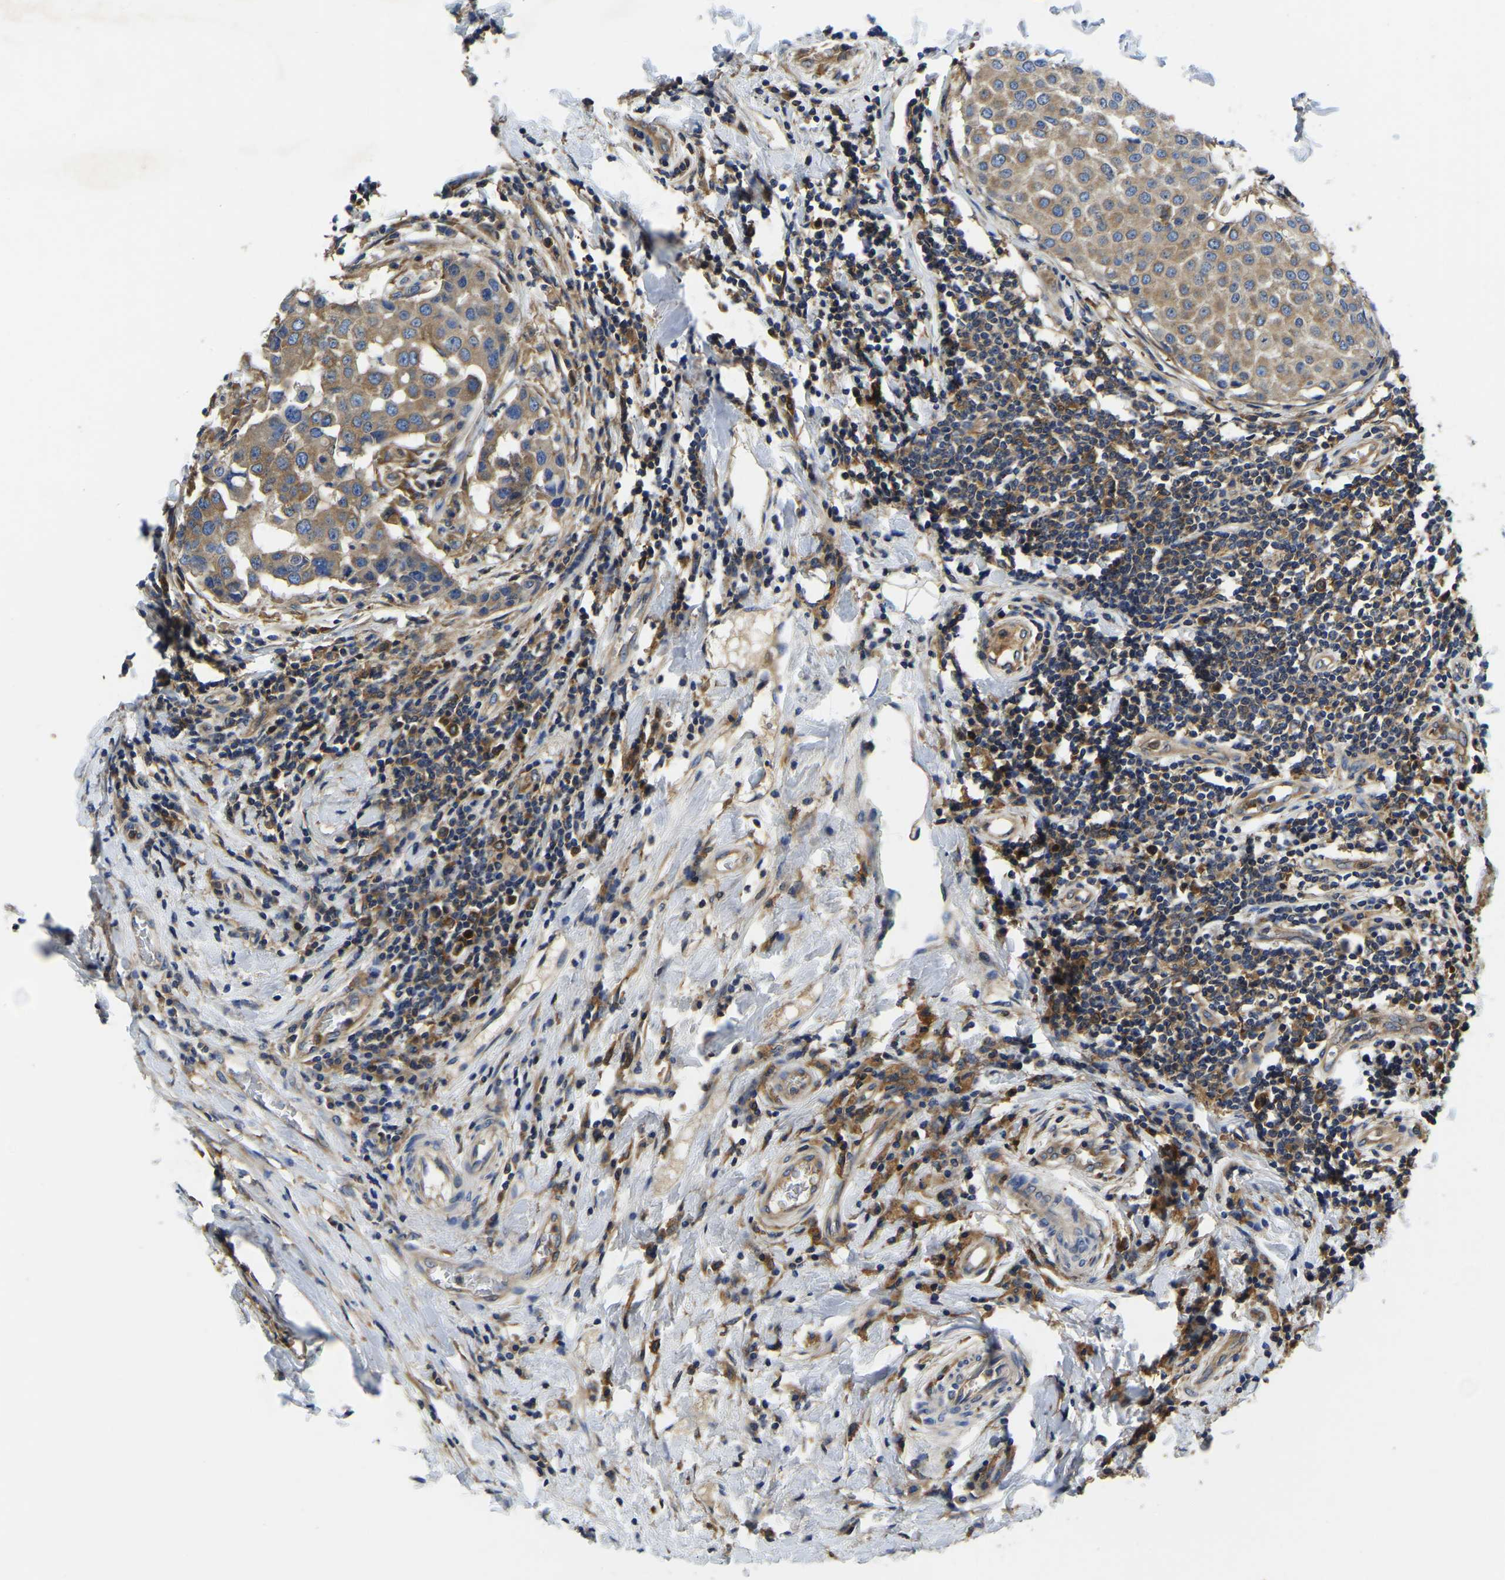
{"staining": {"intensity": "moderate", "quantity": ">75%", "location": "cytoplasmic/membranous"}, "tissue": "breast cancer", "cell_type": "Tumor cells", "image_type": "cancer", "snomed": [{"axis": "morphology", "description": "Duct carcinoma"}, {"axis": "topography", "description": "Breast"}], "caption": "A photomicrograph of human invasive ductal carcinoma (breast) stained for a protein exhibits moderate cytoplasmic/membranous brown staining in tumor cells.", "gene": "STAT2", "patient": {"sex": "female", "age": 27}}